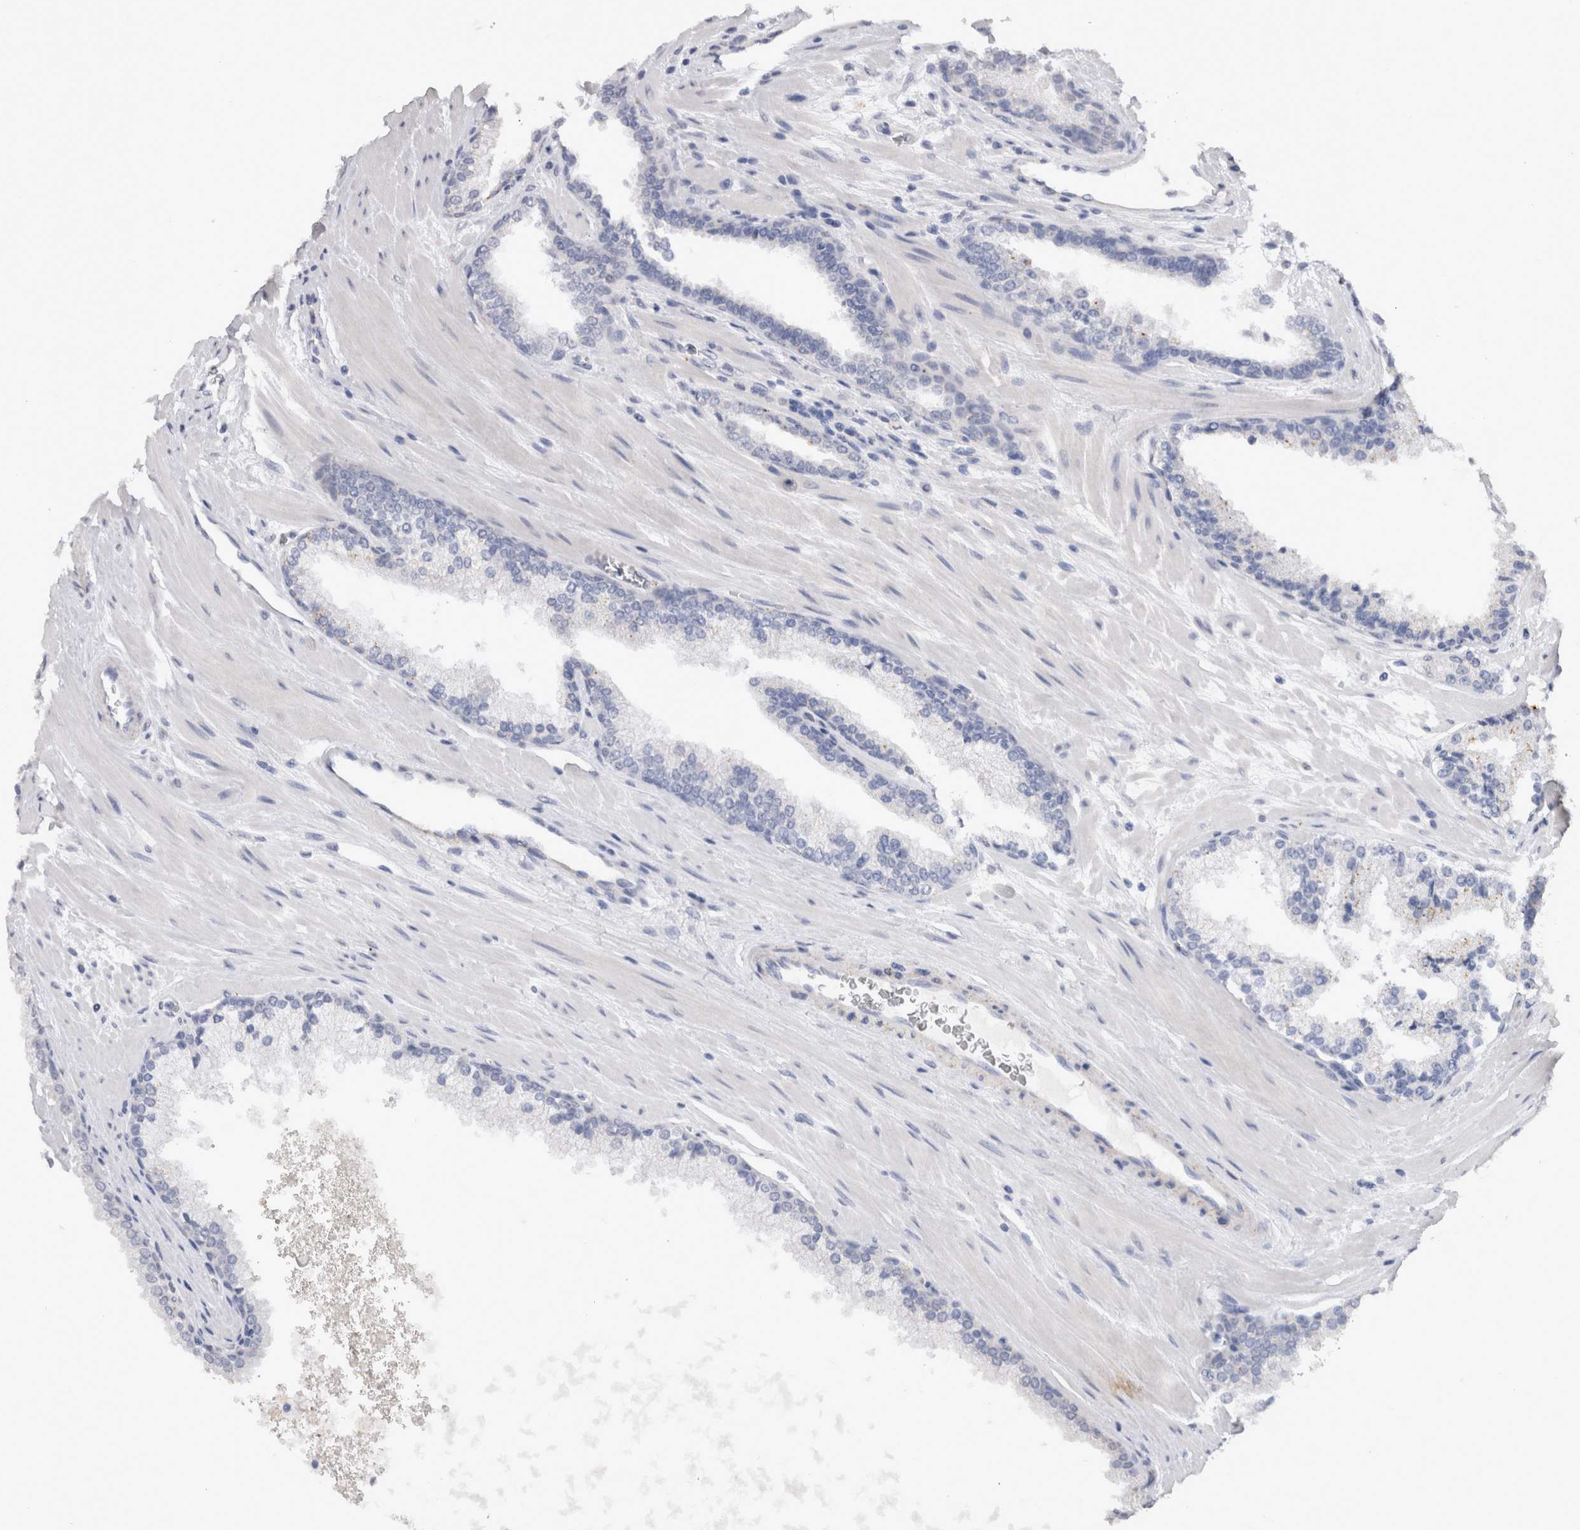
{"staining": {"intensity": "negative", "quantity": "none", "location": "none"}, "tissue": "prostate cancer", "cell_type": "Tumor cells", "image_type": "cancer", "snomed": [{"axis": "morphology", "description": "Adenocarcinoma, High grade"}, {"axis": "topography", "description": "Prostate"}], "caption": "Tumor cells show no significant protein expression in prostate cancer.", "gene": "CDH6", "patient": {"sex": "male", "age": 65}}